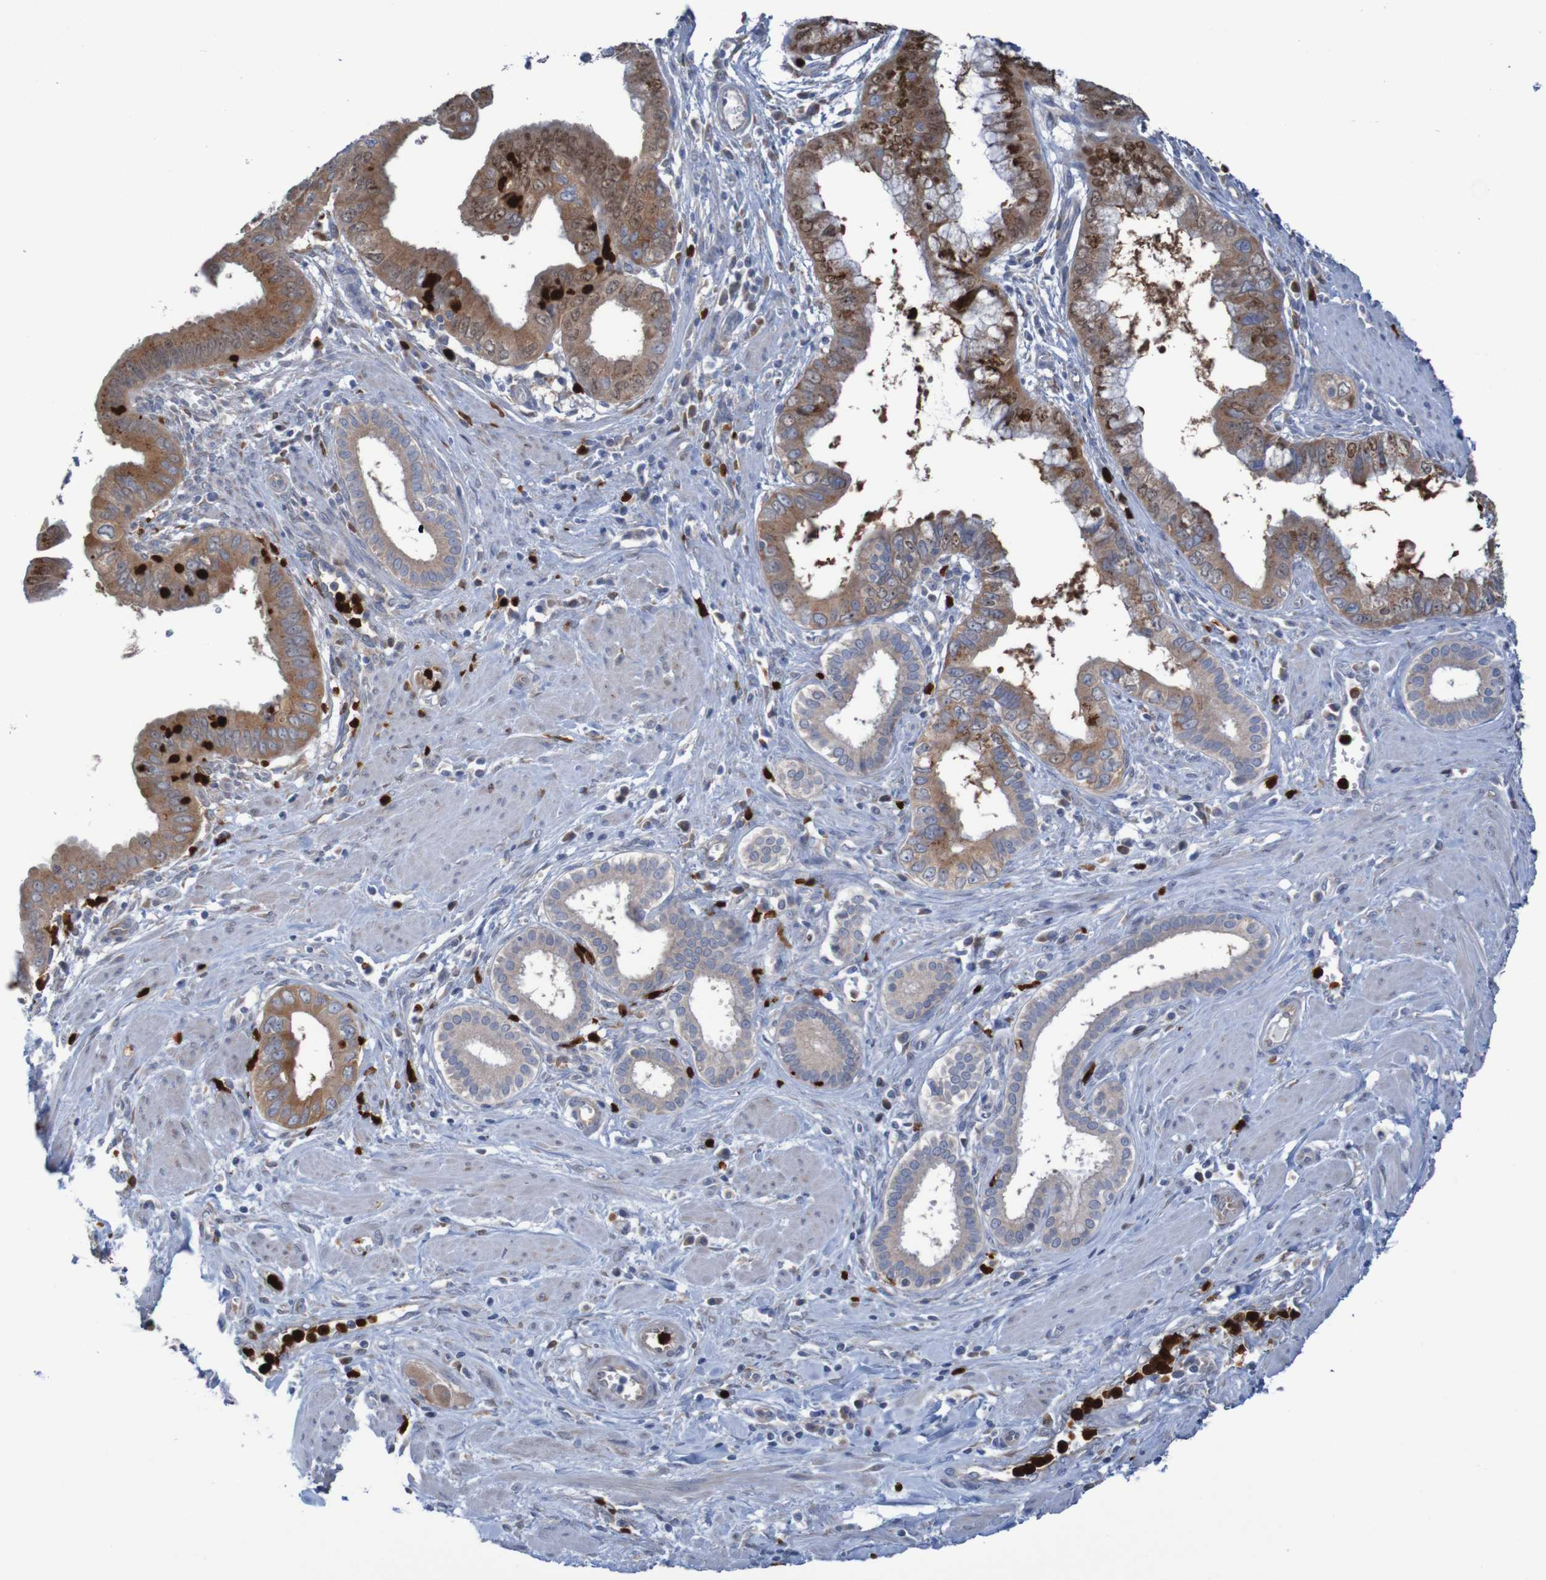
{"staining": {"intensity": "moderate", "quantity": ">75%", "location": "cytoplasmic/membranous,nuclear"}, "tissue": "pancreatic cancer", "cell_type": "Tumor cells", "image_type": "cancer", "snomed": [{"axis": "morphology", "description": "Normal tissue, NOS"}, {"axis": "topography", "description": "Lymph node"}], "caption": "High-power microscopy captured an immunohistochemistry image of pancreatic cancer, revealing moderate cytoplasmic/membranous and nuclear positivity in approximately >75% of tumor cells.", "gene": "PARP4", "patient": {"sex": "male", "age": 50}}